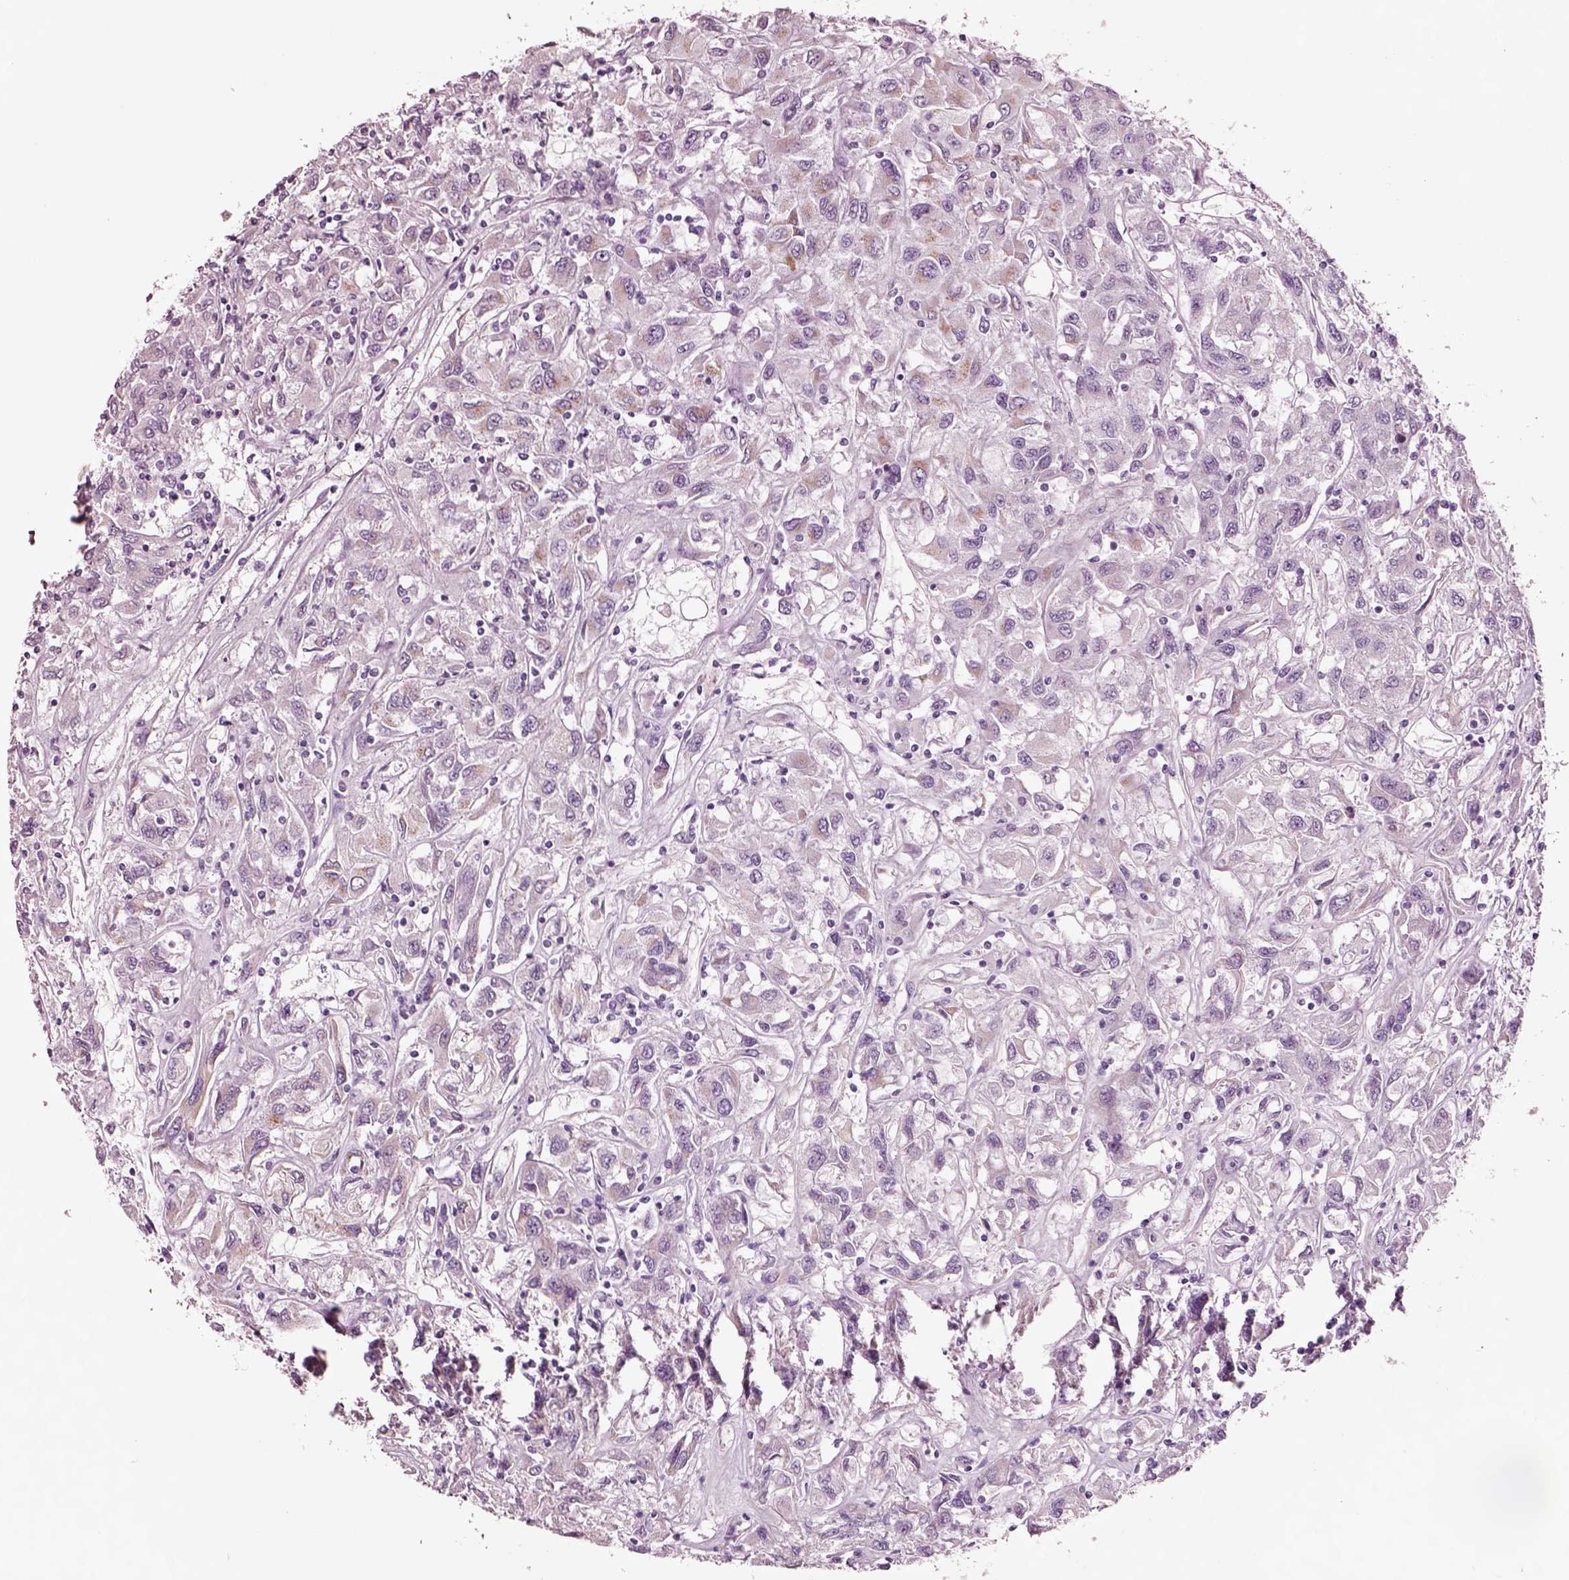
{"staining": {"intensity": "negative", "quantity": "none", "location": "none"}, "tissue": "renal cancer", "cell_type": "Tumor cells", "image_type": "cancer", "snomed": [{"axis": "morphology", "description": "Adenocarcinoma, NOS"}, {"axis": "topography", "description": "Kidney"}], "caption": "An image of renal cancer stained for a protein displays no brown staining in tumor cells. The staining is performed using DAB brown chromogen with nuclei counter-stained in using hematoxylin.", "gene": "NMRK2", "patient": {"sex": "female", "age": 76}}